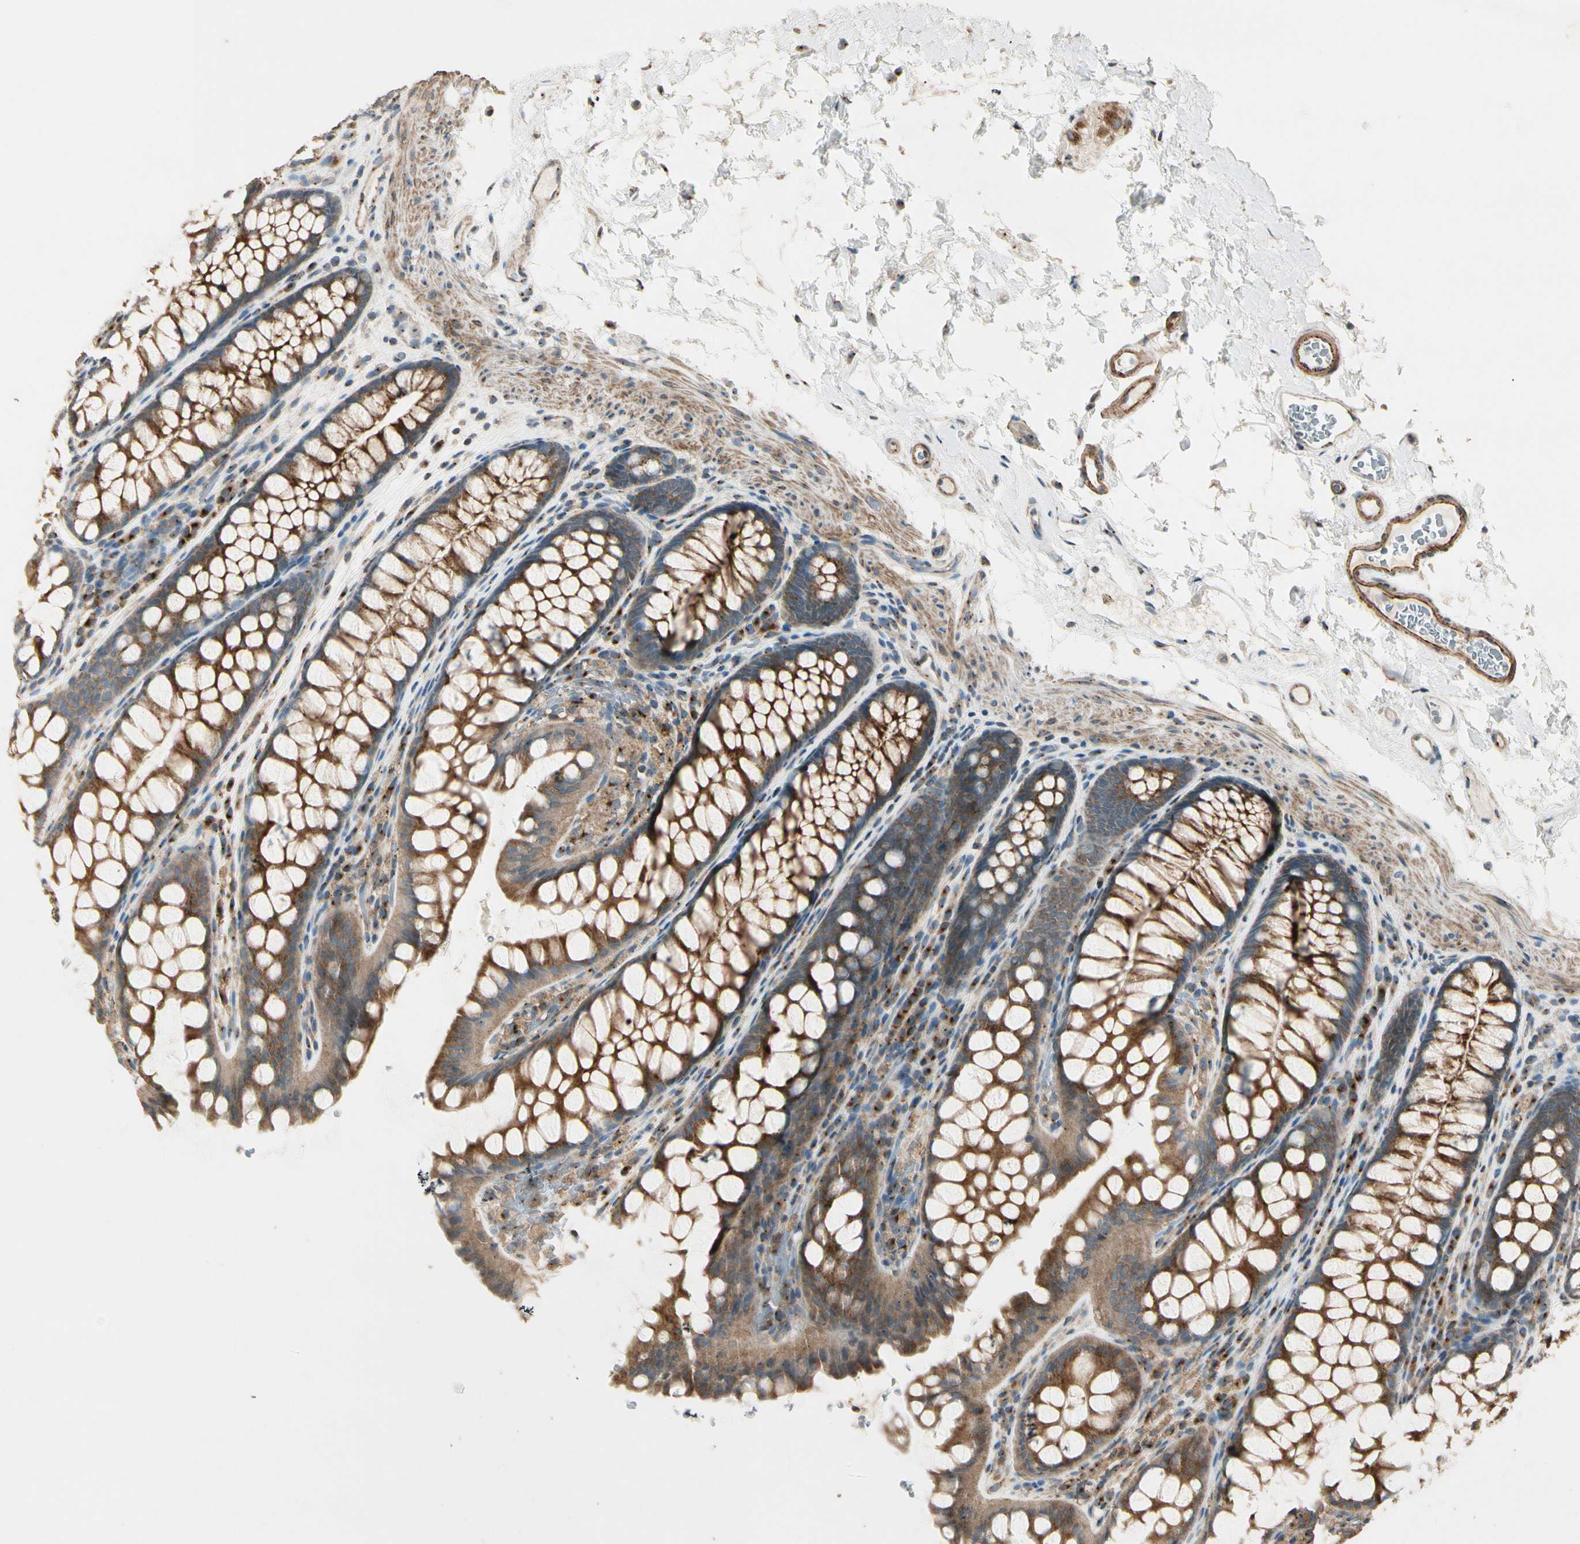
{"staining": {"intensity": "moderate", "quantity": ">75%", "location": "cytoplasmic/membranous"}, "tissue": "colon", "cell_type": "Endothelial cells", "image_type": "normal", "snomed": [{"axis": "morphology", "description": "Normal tissue, NOS"}, {"axis": "topography", "description": "Colon"}], "caption": "Brown immunohistochemical staining in unremarkable colon reveals moderate cytoplasmic/membranous expression in approximately >75% of endothelial cells.", "gene": "AKAP9", "patient": {"sex": "female", "age": 55}}